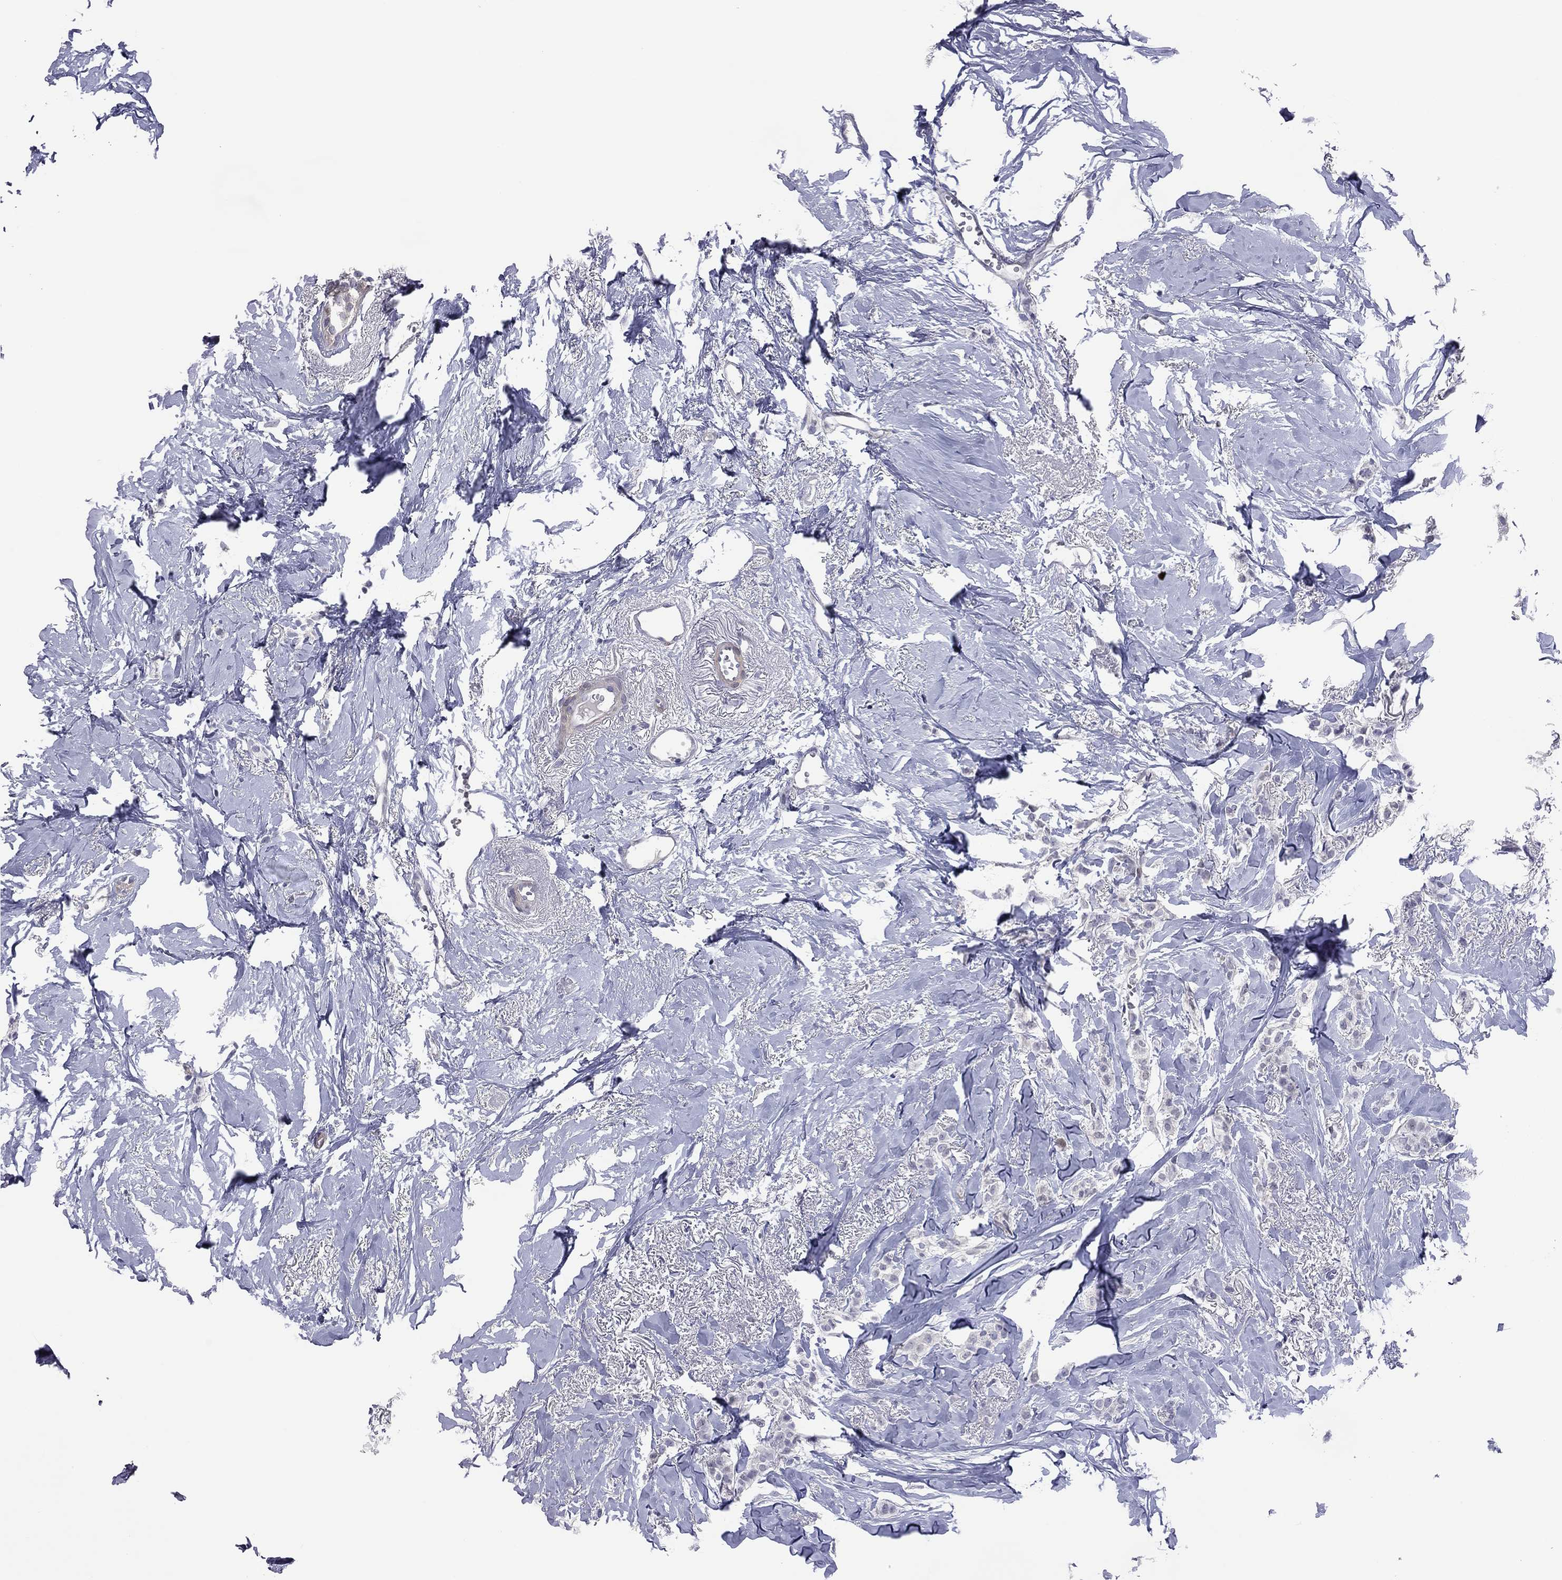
{"staining": {"intensity": "negative", "quantity": "none", "location": "none"}, "tissue": "breast cancer", "cell_type": "Tumor cells", "image_type": "cancer", "snomed": [{"axis": "morphology", "description": "Duct carcinoma"}, {"axis": "topography", "description": "Breast"}], "caption": "Breast cancer was stained to show a protein in brown. There is no significant expression in tumor cells.", "gene": "POU5F2", "patient": {"sex": "female", "age": 85}}